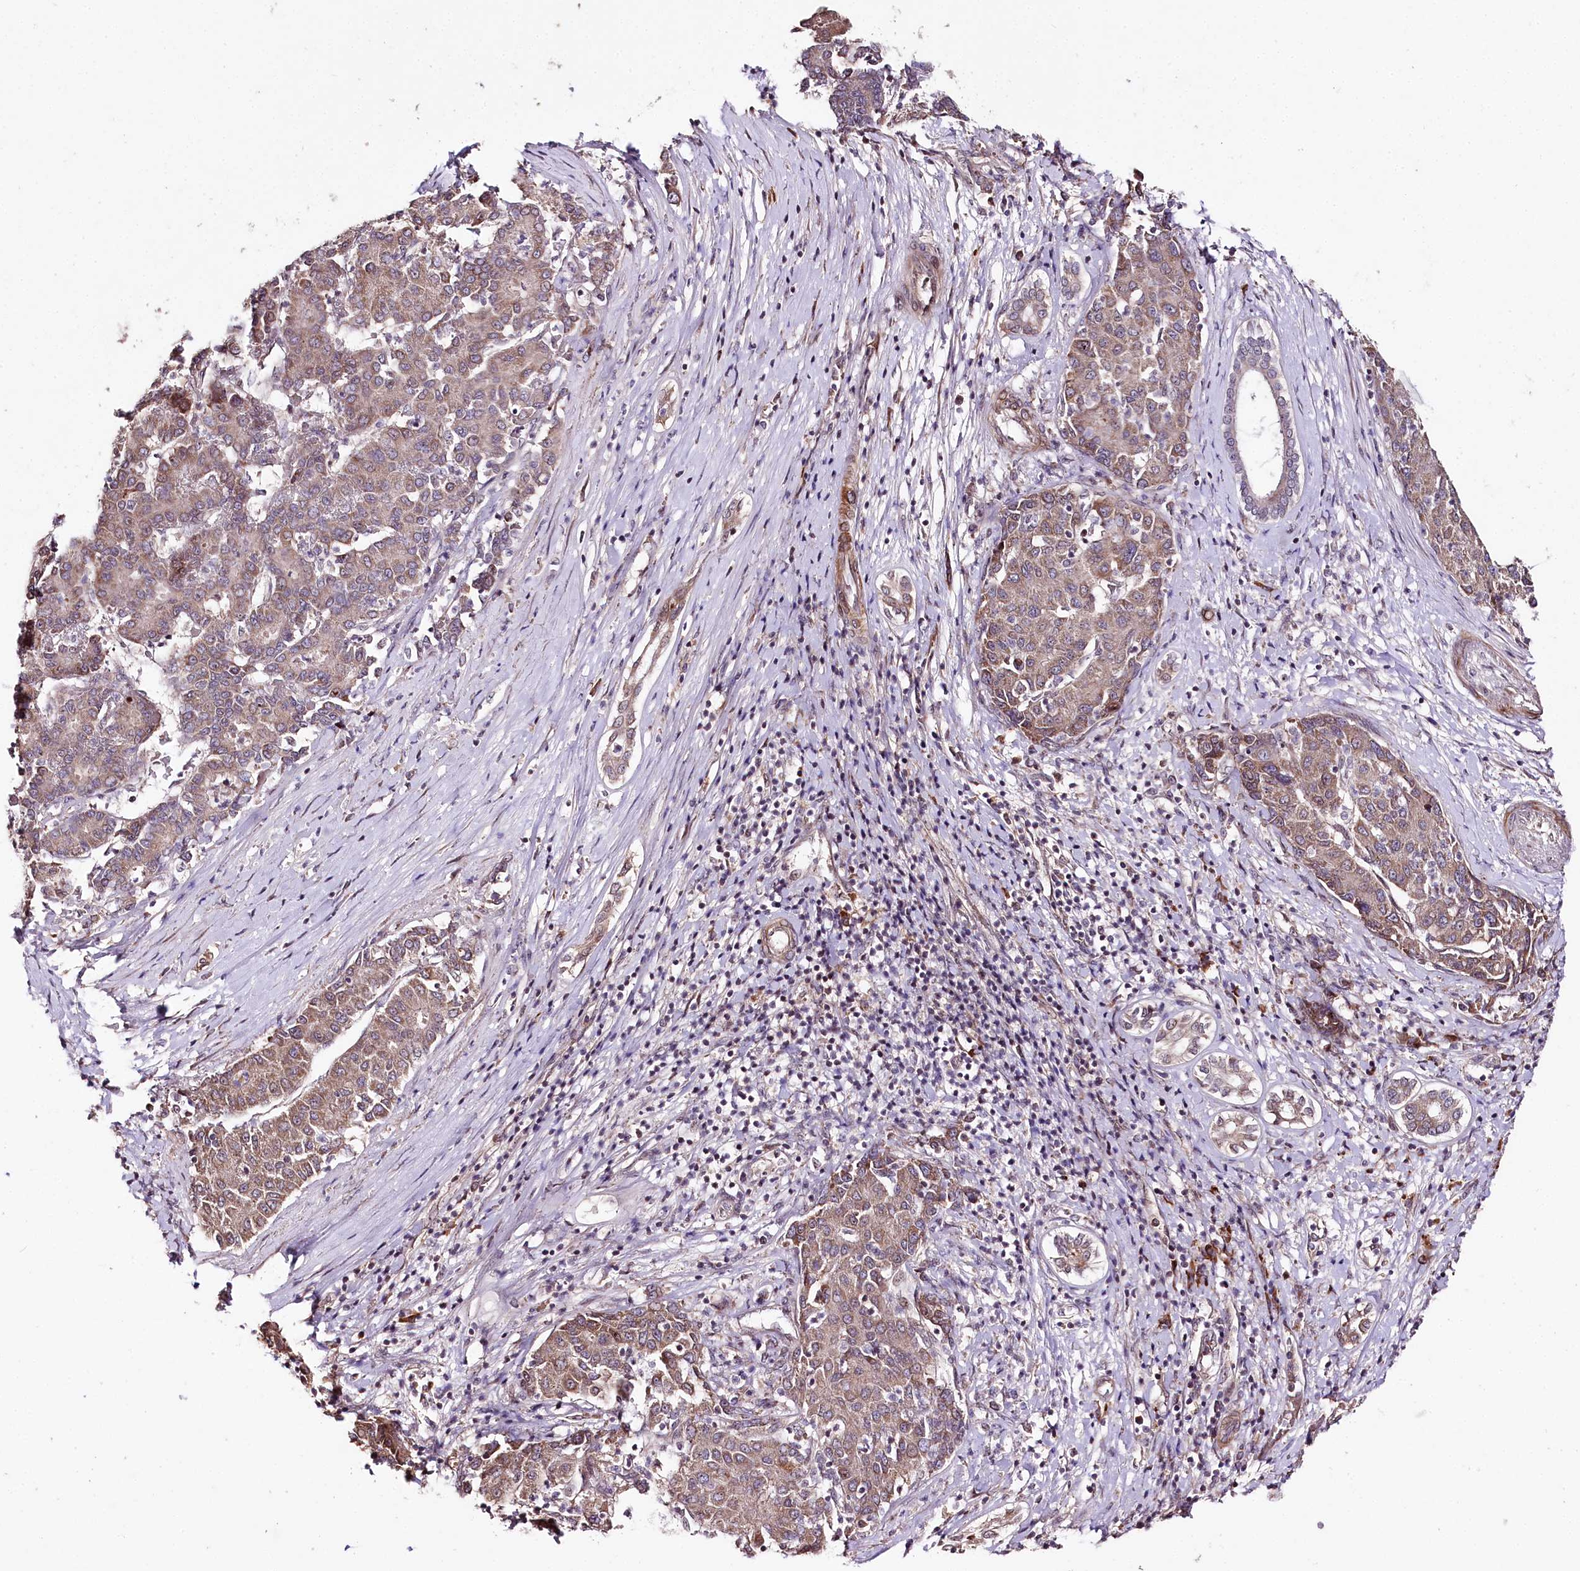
{"staining": {"intensity": "weak", "quantity": ">75%", "location": "cytoplasmic/membranous"}, "tissue": "liver cancer", "cell_type": "Tumor cells", "image_type": "cancer", "snomed": [{"axis": "morphology", "description": "Carcinoma, Hepatocellular, NOS"}, {"axis": "topography", "description": "Liver"}], "caption": "This is an image of immunohistochemistry (IHC) staining of liver hepatocellular carcinoma, which shows weak expression in the cytoplasmic/membranous of tumor cells.", "gene": "DMP1", "patient": {"sex": "male", "age": 65}}